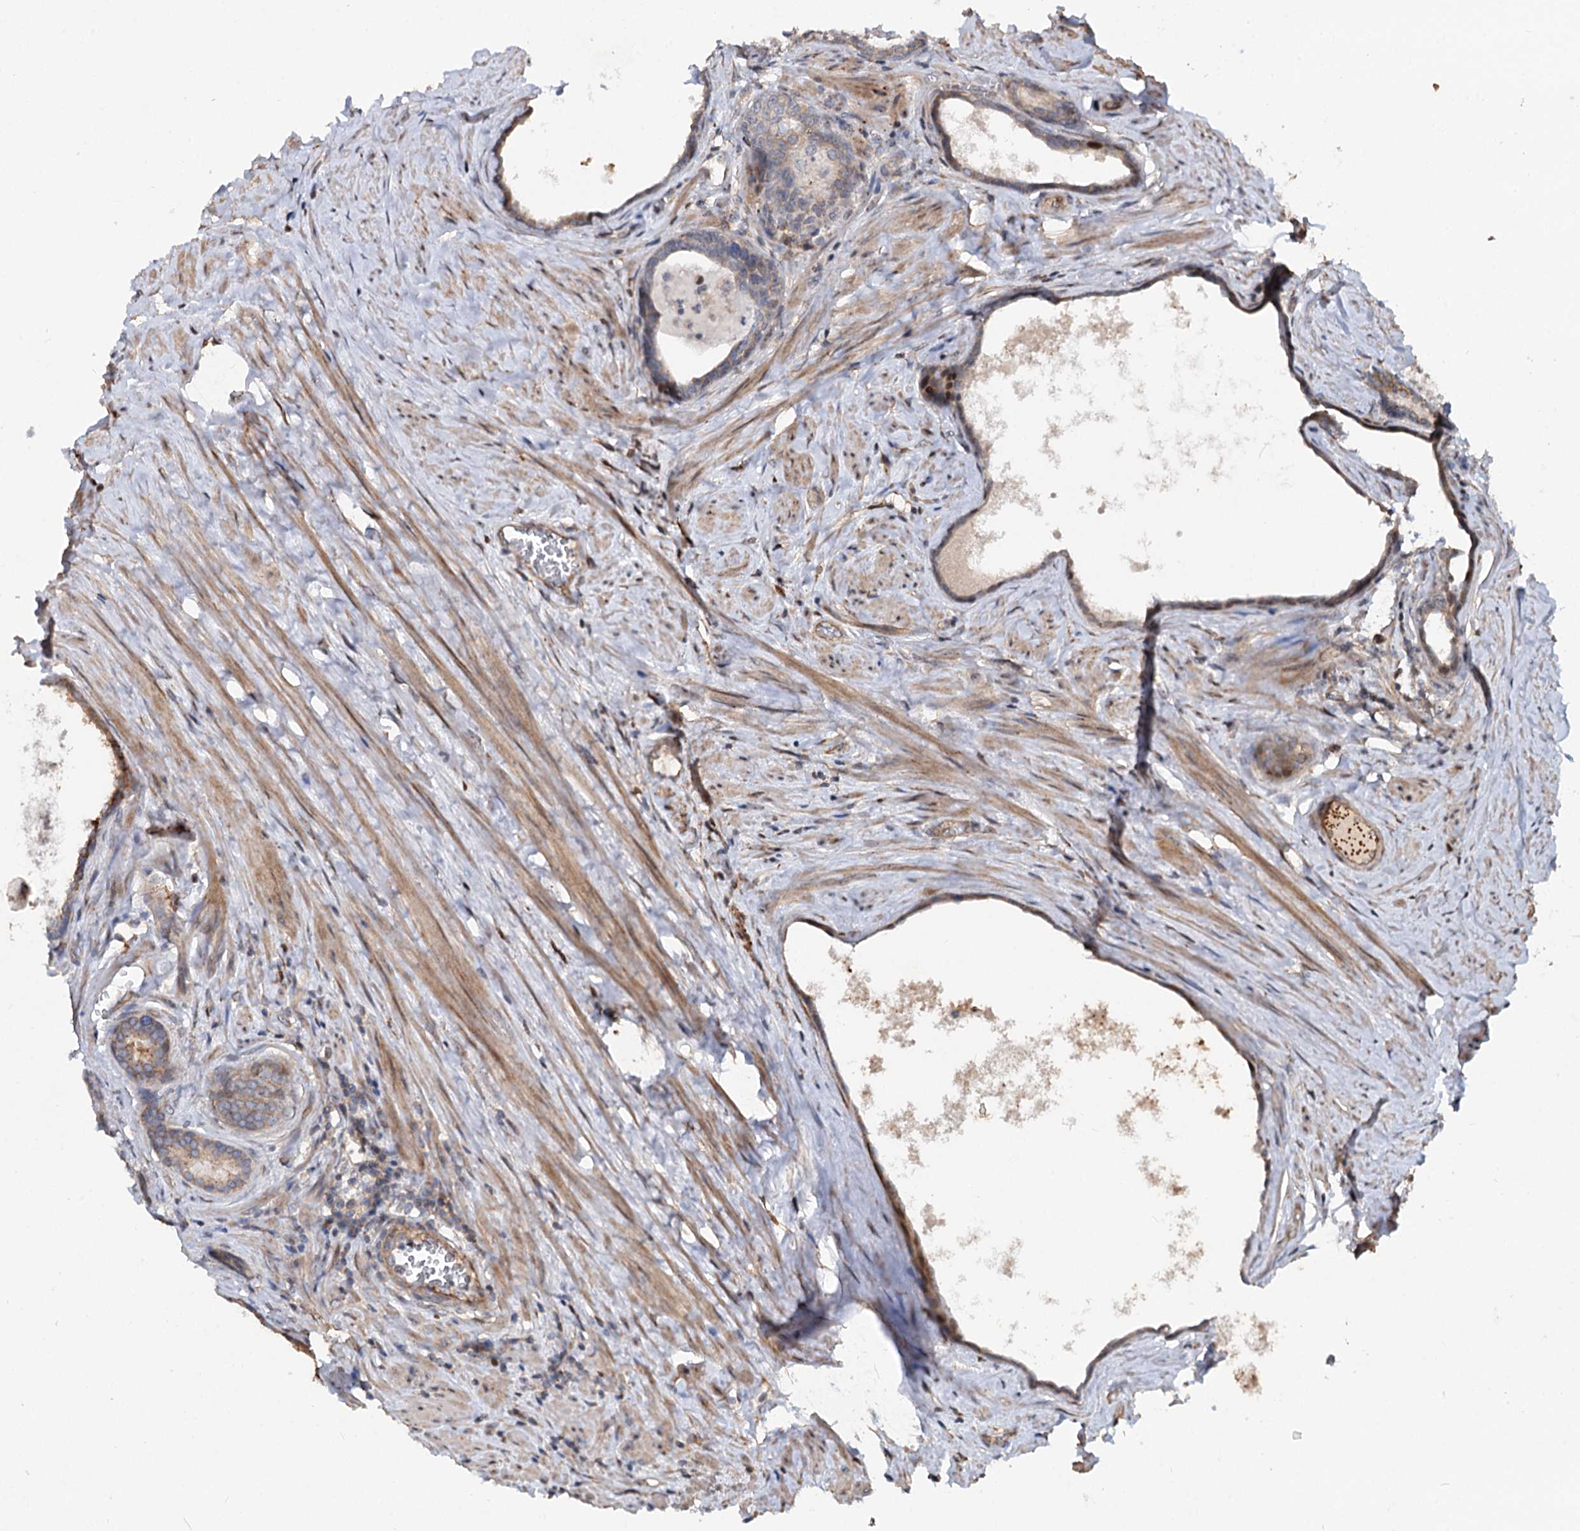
{"staining": {"intensity": "moderate", "quantity": ">75%", "location": "cytoplasmic/membranous"}, "tissue": "prostate cancer", "cell_type": "Tumor cells", "image_type": "cancer", "snomed": [{"axis": "morphology", "description": "Adenocarcinoma, Low grade"}, {"axis": "topography", "description": "Prostate"}], "caption": "Immunohistochemical staining of prostate cancer (low-grade adenocarcinoma) demonstrates moderate cytoplasmic/membranous protein expression in about >75% of tumor cells. The protein of interest is stained brown, and the nuclei are stained in blue (DAB (3,3'-diaminobenzidine) IHC with brightfield microscopy, high magnification).", "gene": "PTDSS2", "patient": {"sex": "male", "age": 71}}